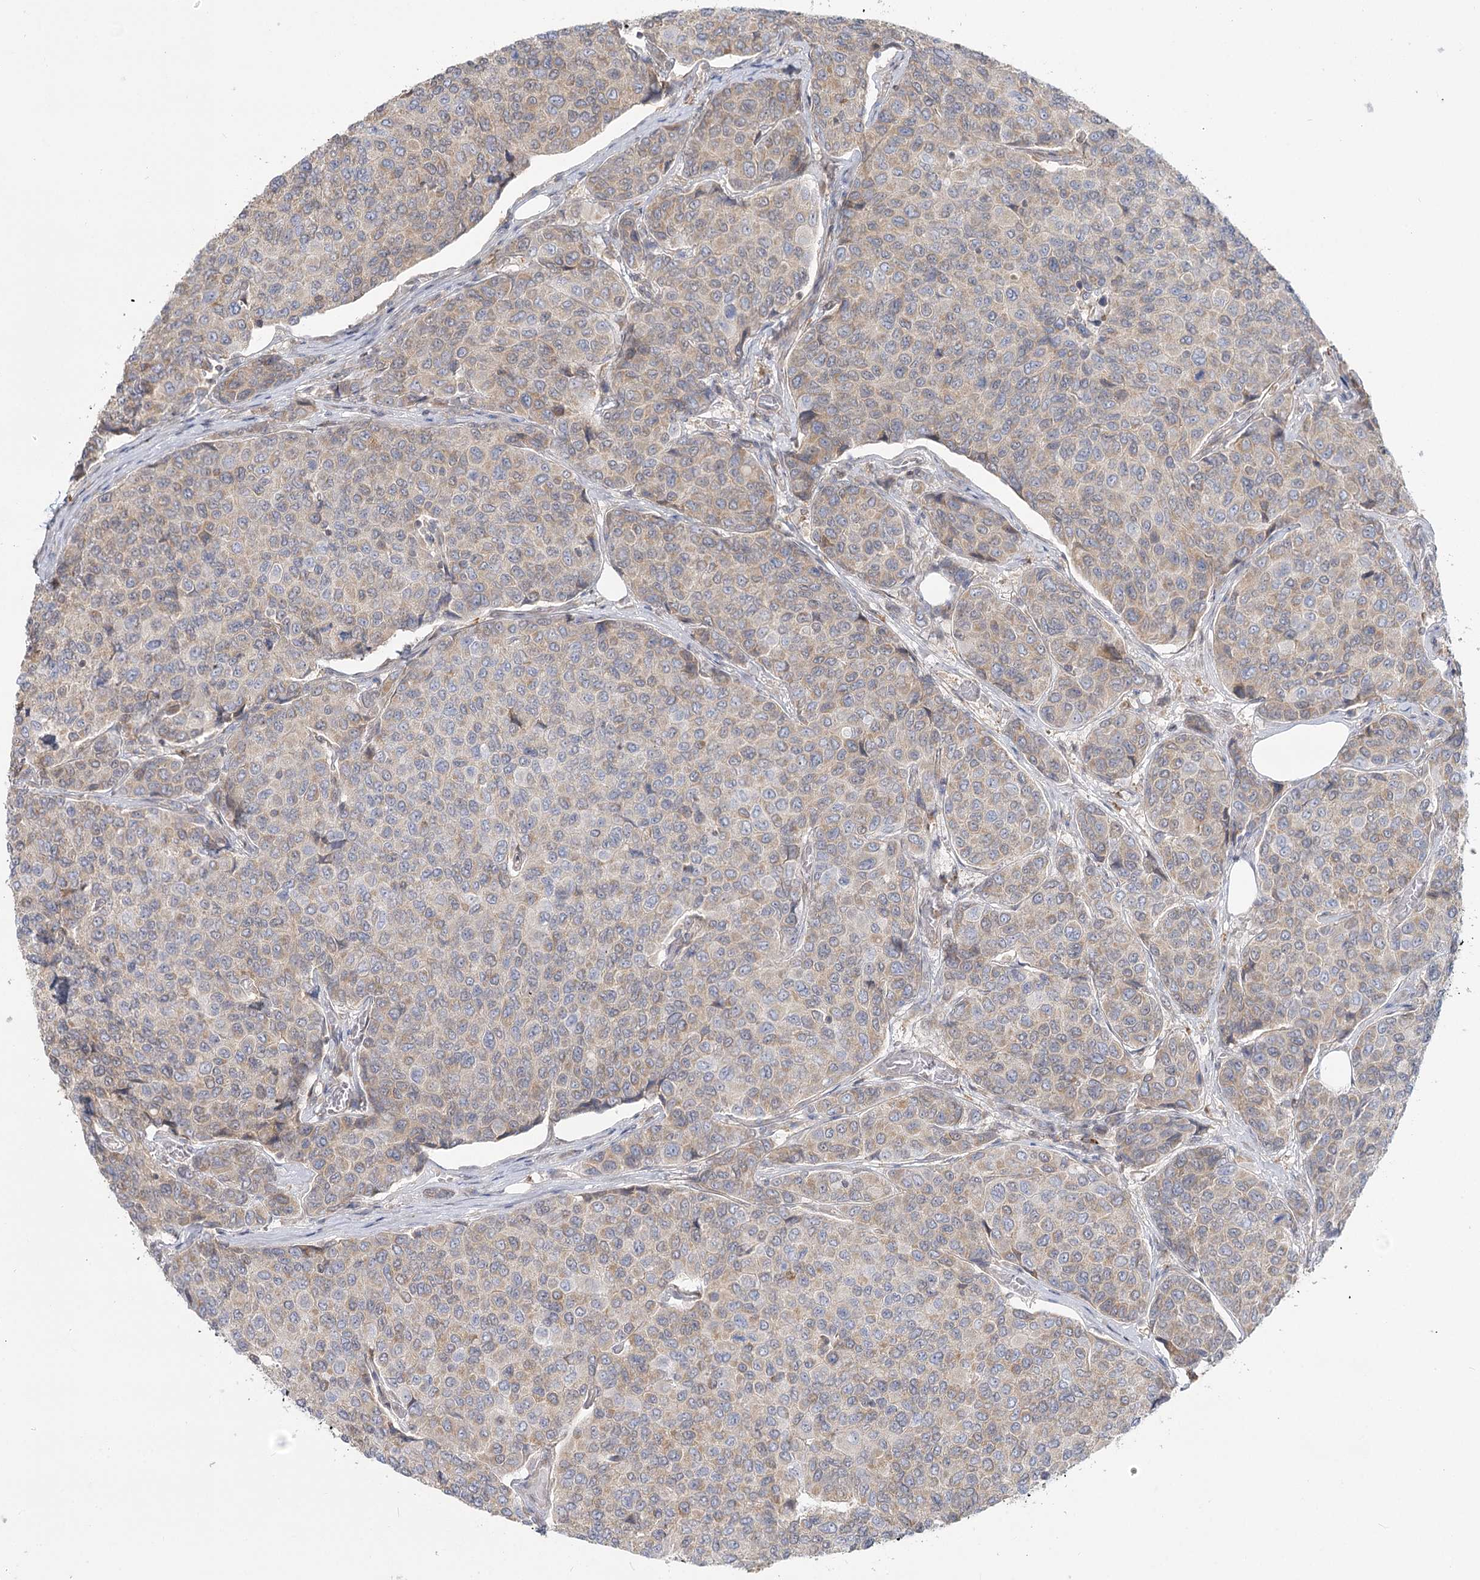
{"staining": {"intensity": "weak", "quantity": ">75%", "location": "cytoplasmic/membranous"}, "tissue": "breast cancer", "cell_type": "Tumor cells", "image_type": "cancer", "snomed": [{"axis": "morphology", "description": "Duct carcinoma"}, {"axis": "topography", "description": "Breast"}], "caption": "Immunohistochemical staining of human breast cancer exhibits low levels of weak cytoplasmic/membranous protein staining in about >75% of tumor cells.", "gene": "MTMR3", "patient": {"sex": "female", "age": 55}}